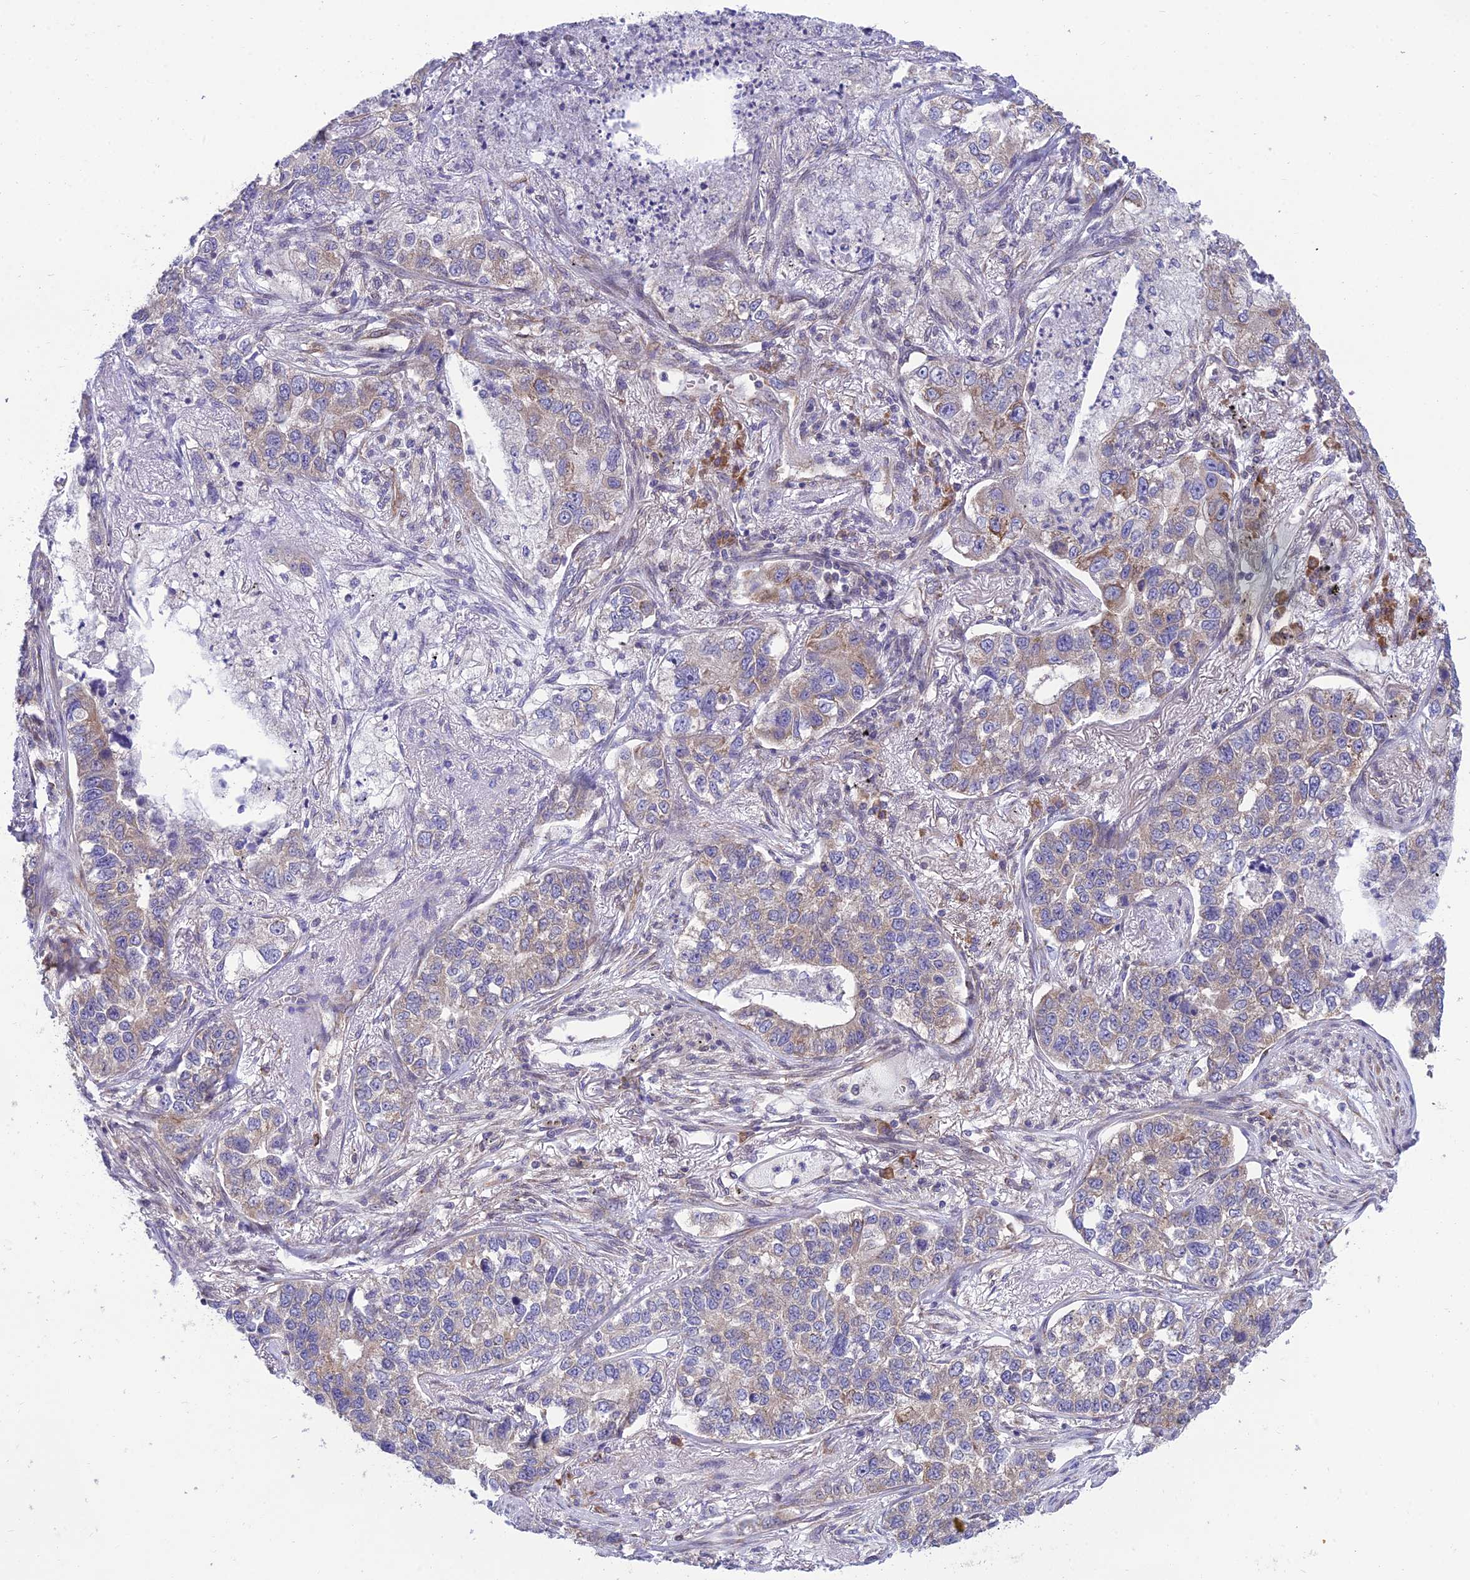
{"staining": {"intensity": "weak", "quantity": "<25%", "location": "cytoplasmic/membranous"}, "tissue": "lung cancer", "cell_type": "Tumor cells", "image_type": "cancer", "snomed": [{"axis": "morphology", "description": "Adenocarcinoma, NOS"}, {"axis": "topography", "description": "Lung"}], "caption": "This is an immunohistochemistry (IHC) micrograph of lung adenocarcinoma. There is no staining in tumor cells.", "gene": "CLCN7", "patient": {"sex": "male", "age": 49}}